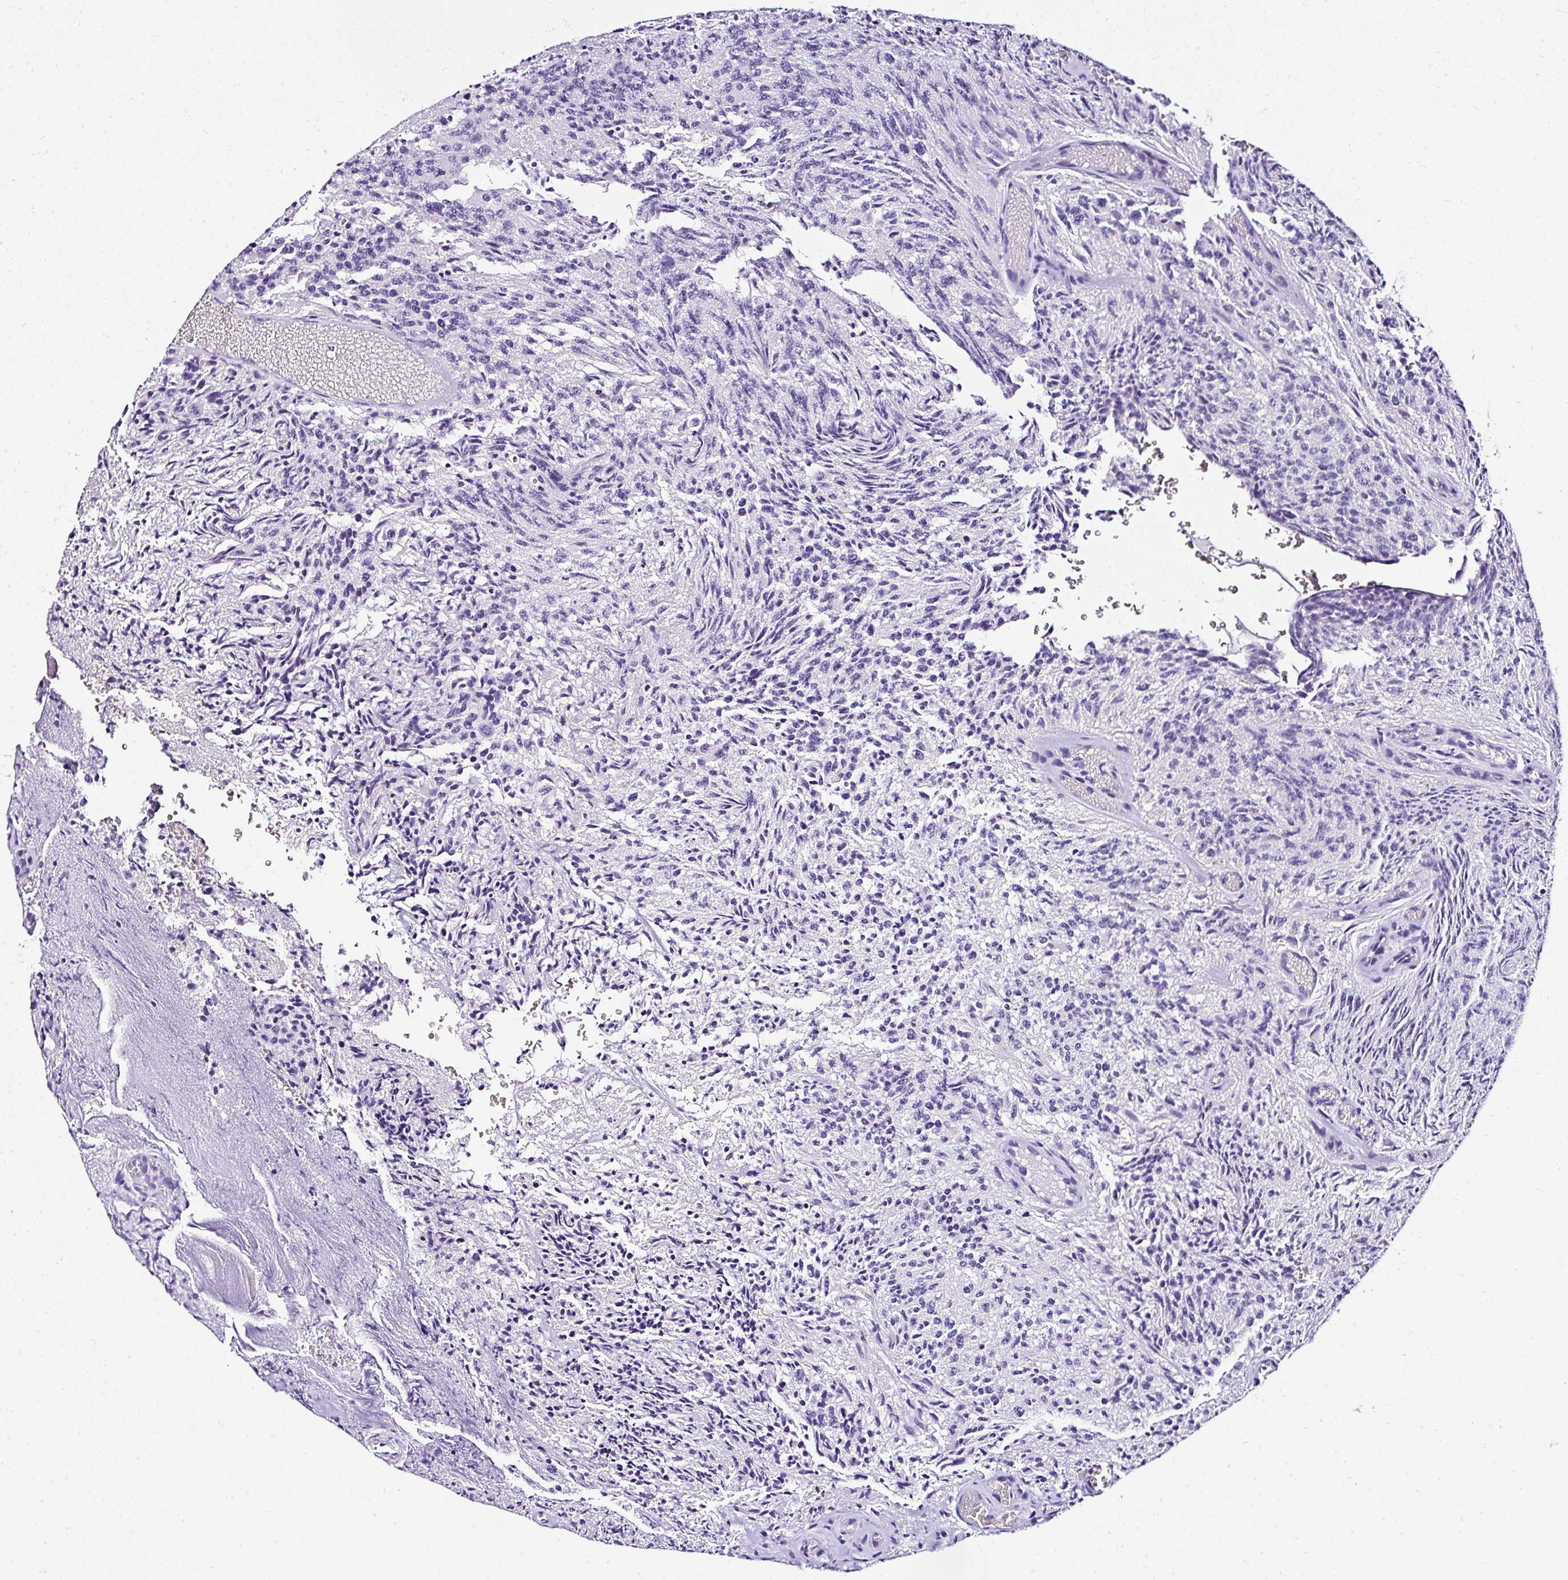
{"staining": {"intensity": "negative", "quantity": "none", "location": "none"}, "tissue": "glioma", "cell_type": "Tumor cells", "image_type": "cancer", "snomed": [{"axis": "morphology", "description": "Glioma, malignant, High grade"}, {"axis": "topography", "description": "Brain"}], "caption": "An immunohistochemistry micrograph of glioma is shown. There is no staining in tumor cells of glioma.", "gene": "DEPDC5", "patient": {"sex": "male", "age": 36}}